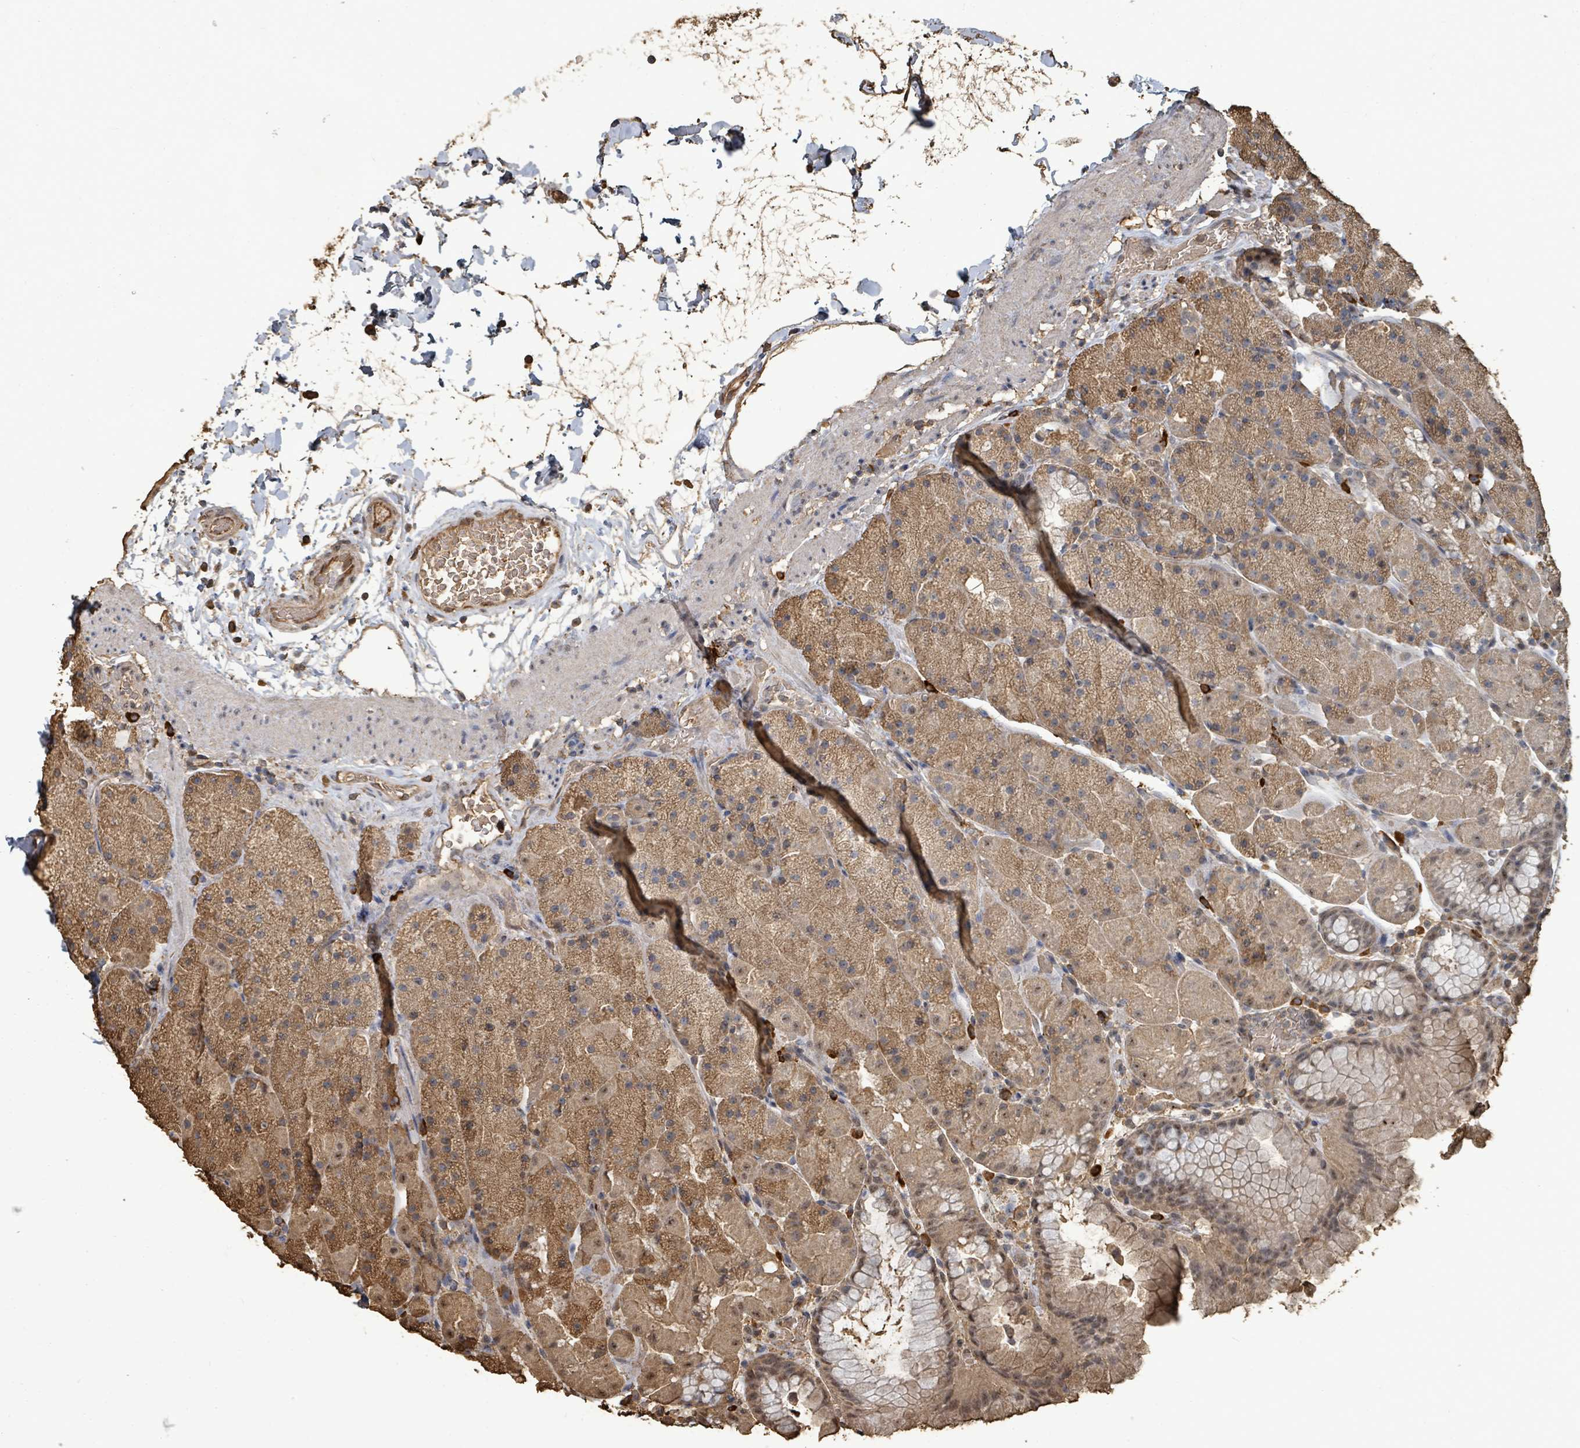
{"staining": {"intensity": "moderate", "quantity": "25%-75%", "location": "cytoplasmic/membranous,nuclear"}, "tissue": "stomach", "cell_type": "Glandular cells", "image_type": "normal", "snomed": [{"axis": "morphology", "description": "Normal tissue, NOS"}, {"axis": "topography", "description": "Stomach, upper"}, {"axis": "topography", "description": "Stomach, lower"}], "caption": "High-magnification brightfield microscopy of normal stomach stained with DAB (3,3'-diaminobenzidine) (brown) and counterstained with hematoxylin (blue). glandular cells exhibit moderate cytoplasmic/membranous,nuclear positivity is seen in approximately25%-75% of cells.", "gene": "C6orf52", "patient": {"sex": "male", "age": 67}}